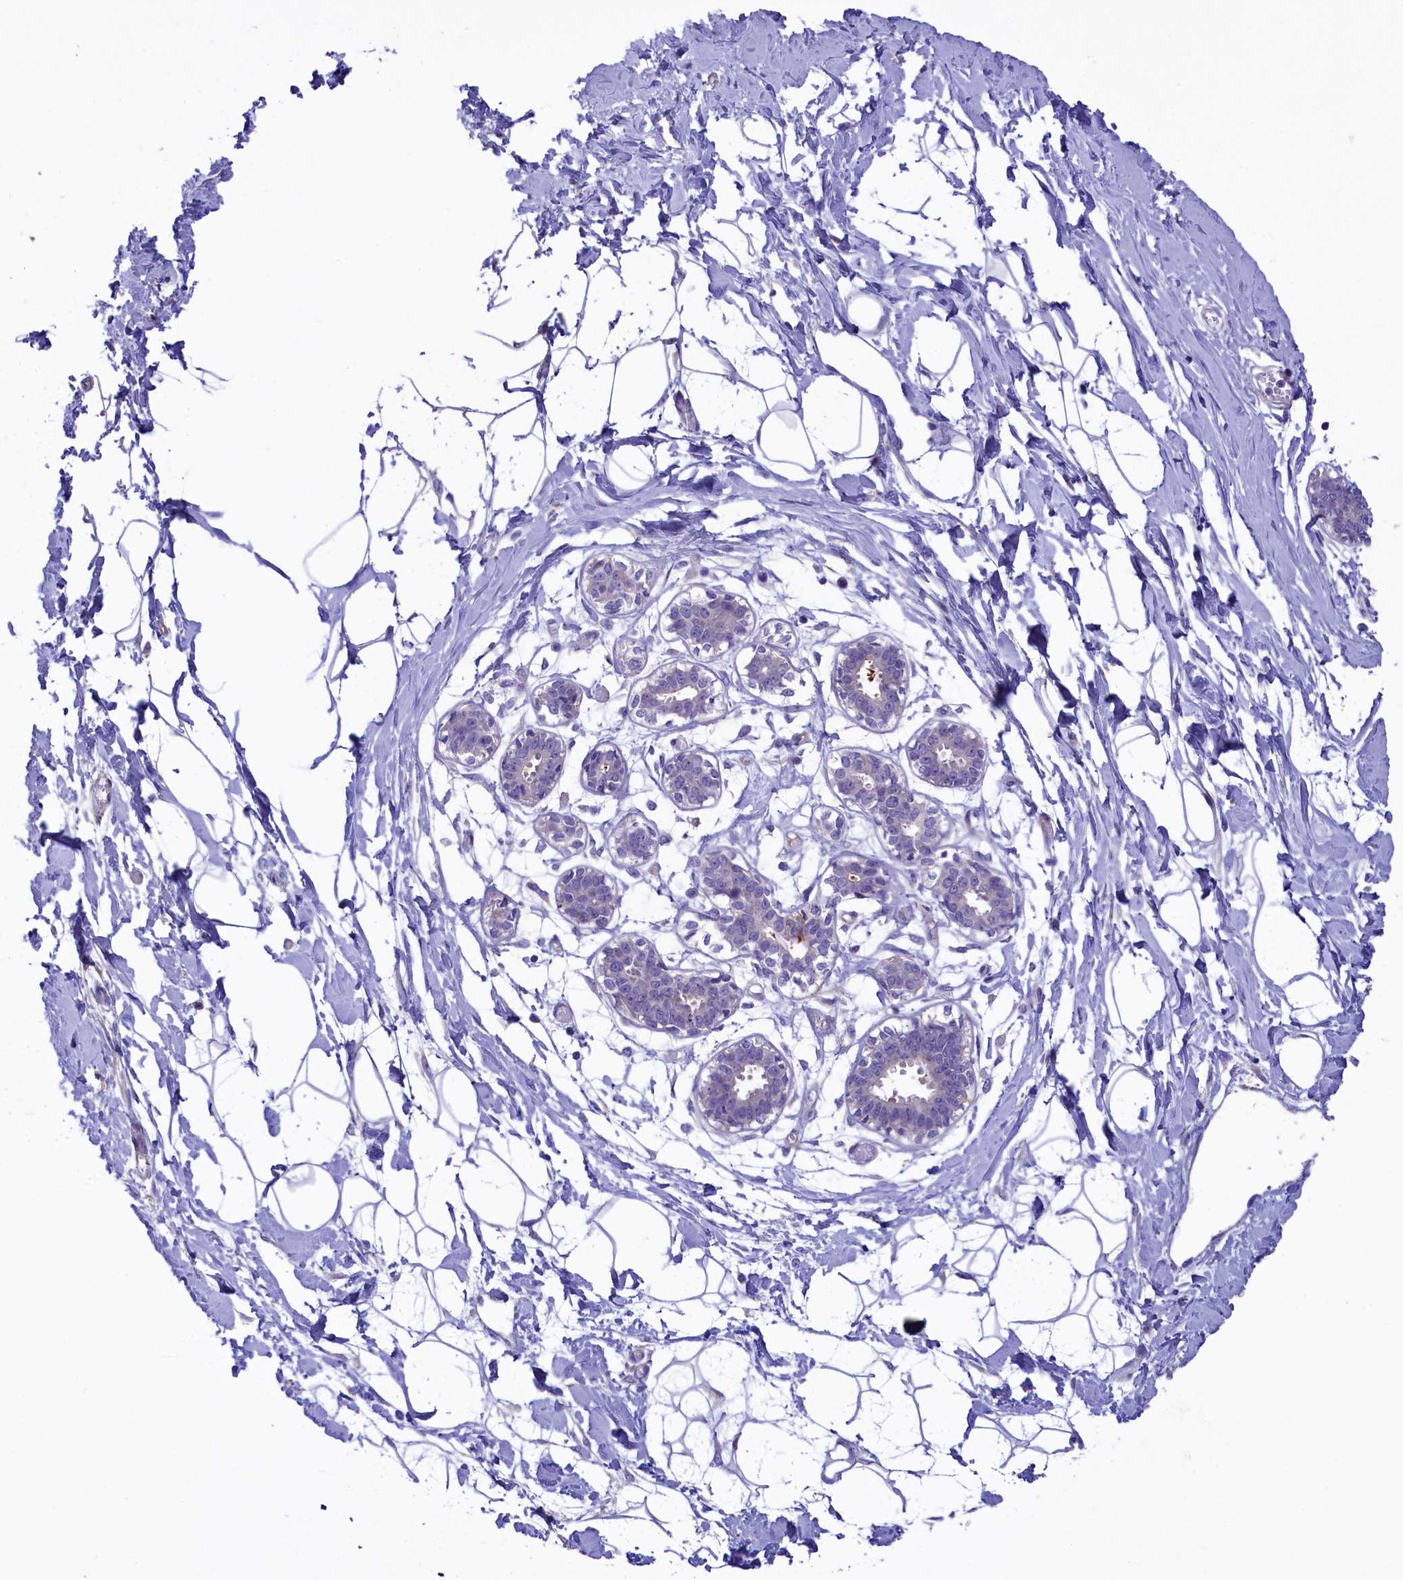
{"staining": {"intensity": "negative", "quantity": "none", "location": "none"}, "tissue": "breast", "cell_type": "Adipocytes", "image_type": "normal", "snomed": [{"axis": "morphology", "description": "Normal tissue, NOS"}, {"axis": "topography", "description": "Breast"}], "caption": "IHC of normal human breast exhibits no positivity in adipocytes. (DAB (3,3'-diaminobenzidine) immunohistochemistry (IHC), high magnification).", "gene": "LOXL1", "patient": {"sex": "female", "age": 27}}